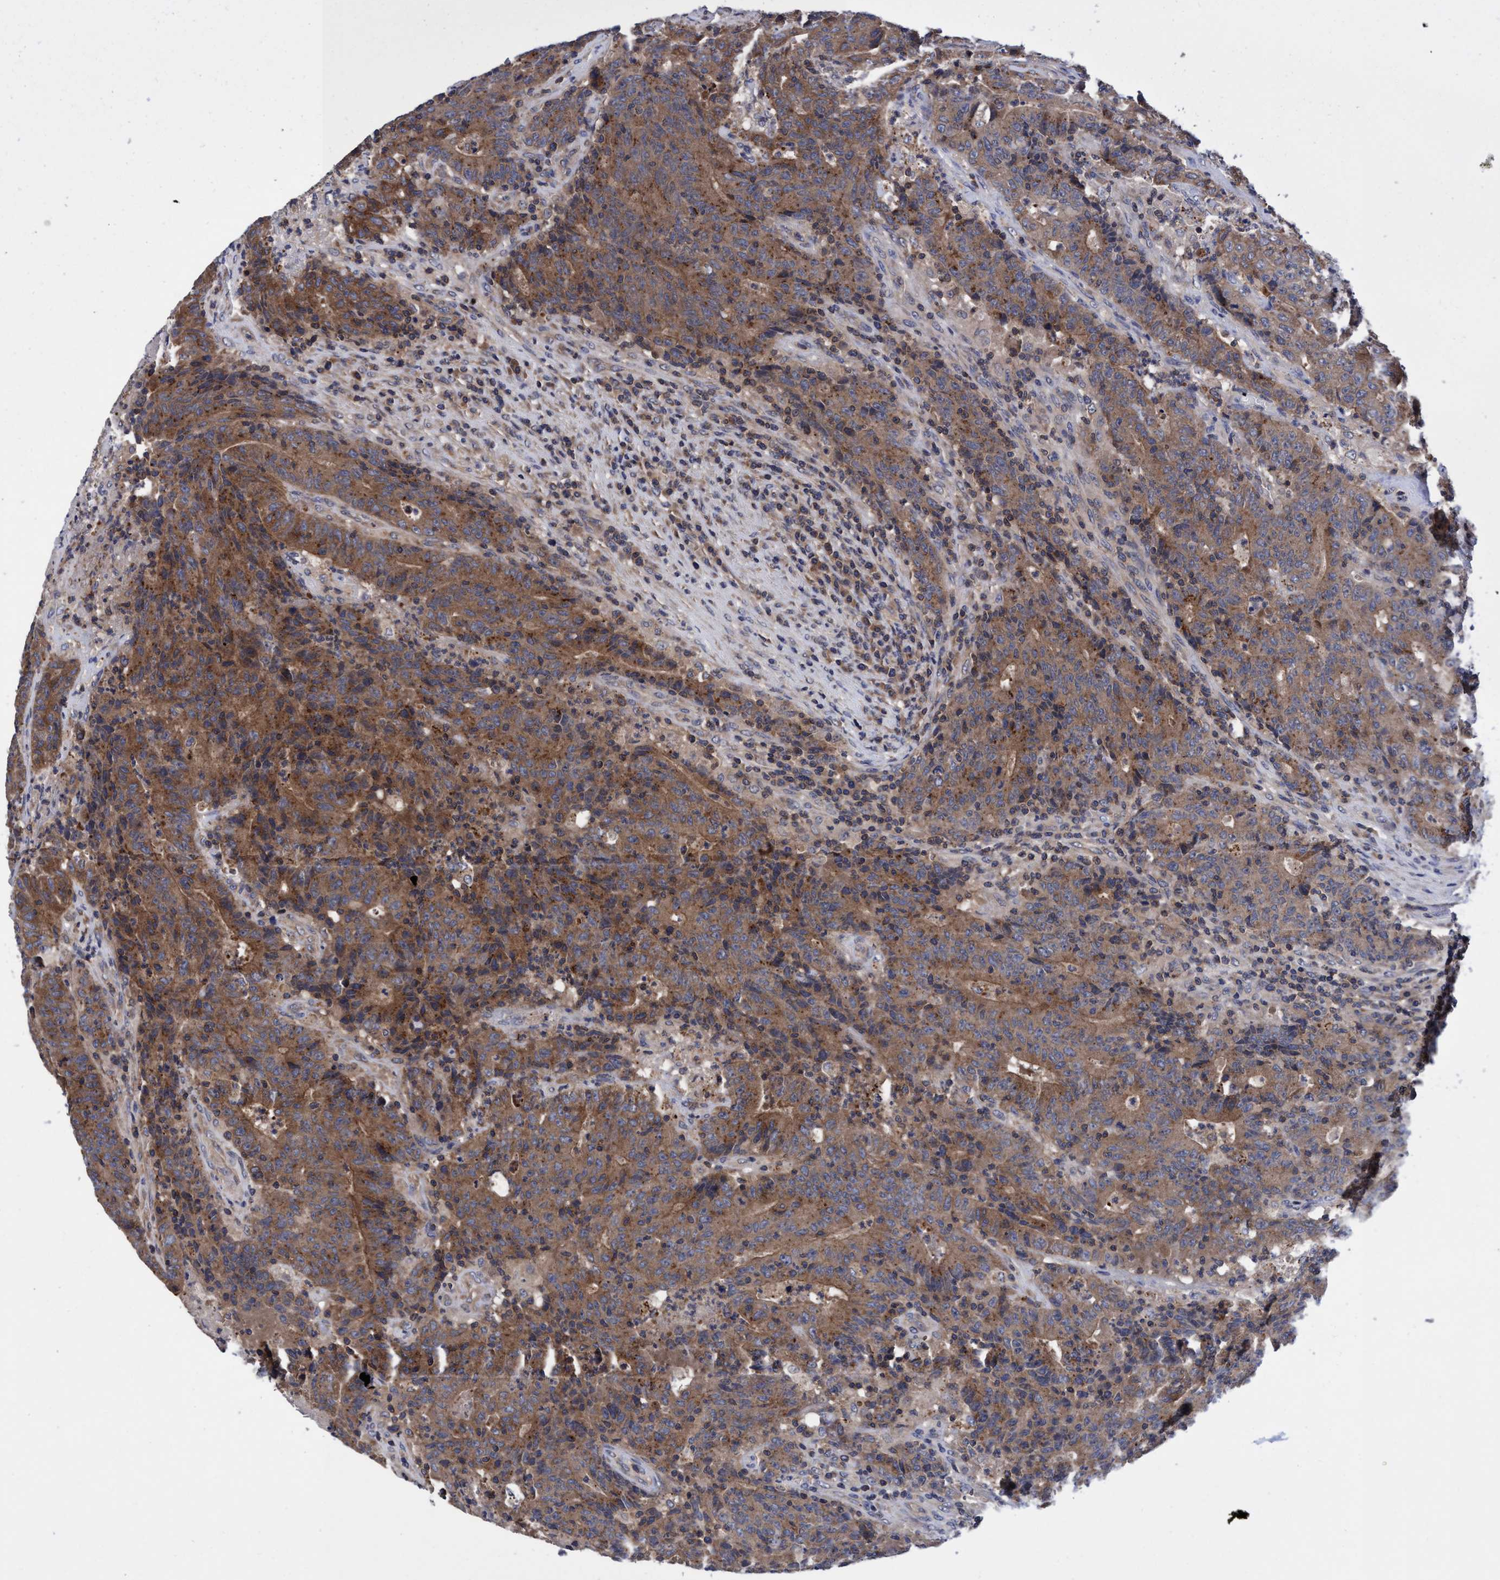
{"staining": {"intensity": "moderate", "quantity": ">75%", "location": "cytoplasmic/membranous"}, "tissue": "colorectal cancer", "cell_type": "Tumor cells", "image_type": "cancer", "snomed": [{"axis": "morphology", "description": "Normal tissue, NOS"}, {"axis": "morphology", "description": "Adenocarcinoma, NOS"}, {"axis": "topography", "description": "Colon"}], "caption": "Immunohistochemistry (DAB (3,3'-diaminobenzidine)) staining of adenocarcinoma (colorectal) reveals moderate cytoplasmic/membranous protein expression in approximately >75% of tumor cells. Immunohistochemistry (ihc) stains the protein in brown and the nuclei are stained blue.", "gene": "CALCOCO2", "patient": {"sex": "female", "age": 75}}